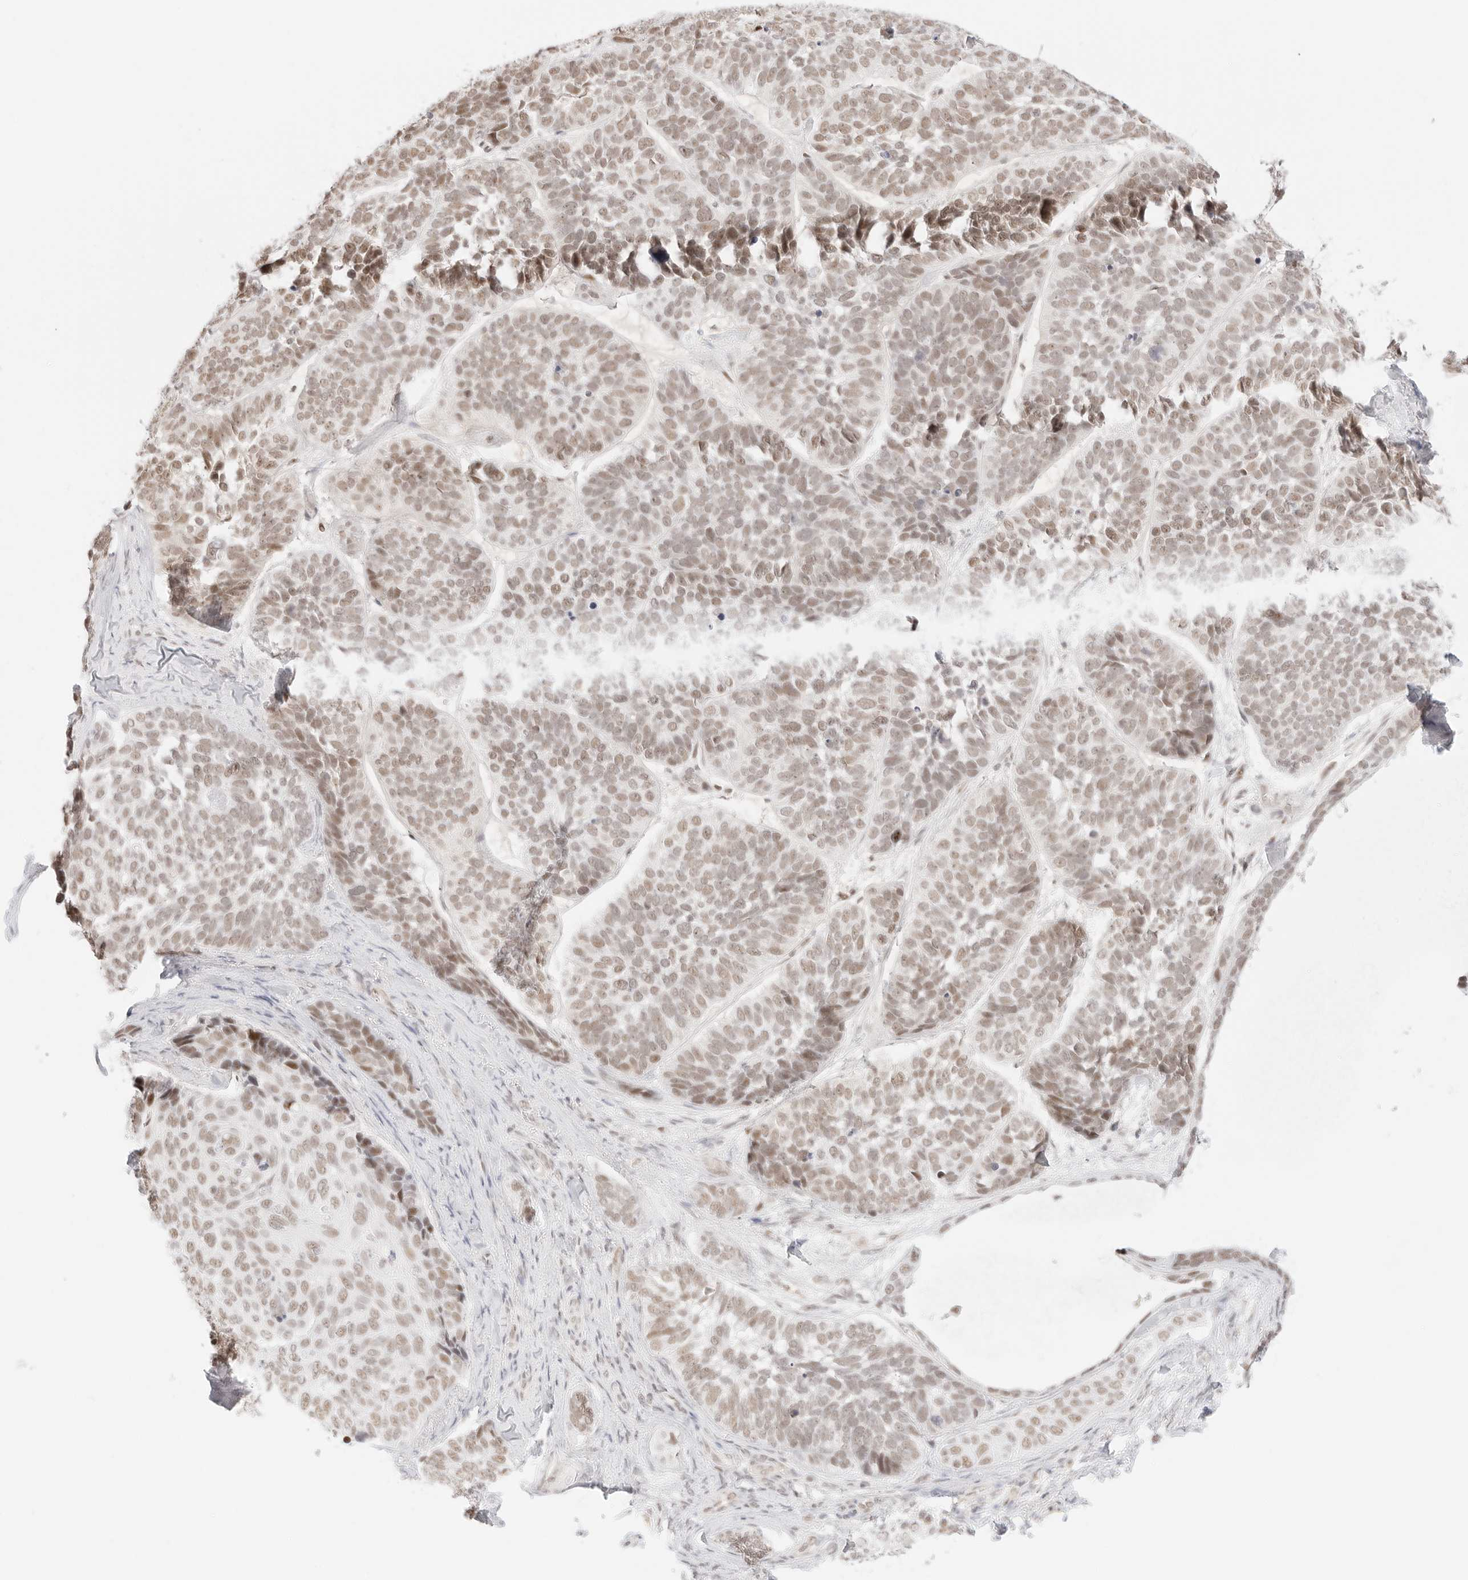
{"staining": {"intensity": "weak", "quantity": ">75%", "location": "nuclear"}, "tissue": "skin cancer", "cell_type": "Tumor cells", "image_type": "cancer", "snomed": [{"axis": "morphology", "description": "Basal cell carcinoma"}, {"axis": "topography", "description": "Skin"}], "caption": "Tumor cells reveal weak nuclear expression in approximately >75% of cells in skin basal cell carcinoma.", "gene": "ITGA6", "patient": {"sex": "male", "age": 62}}